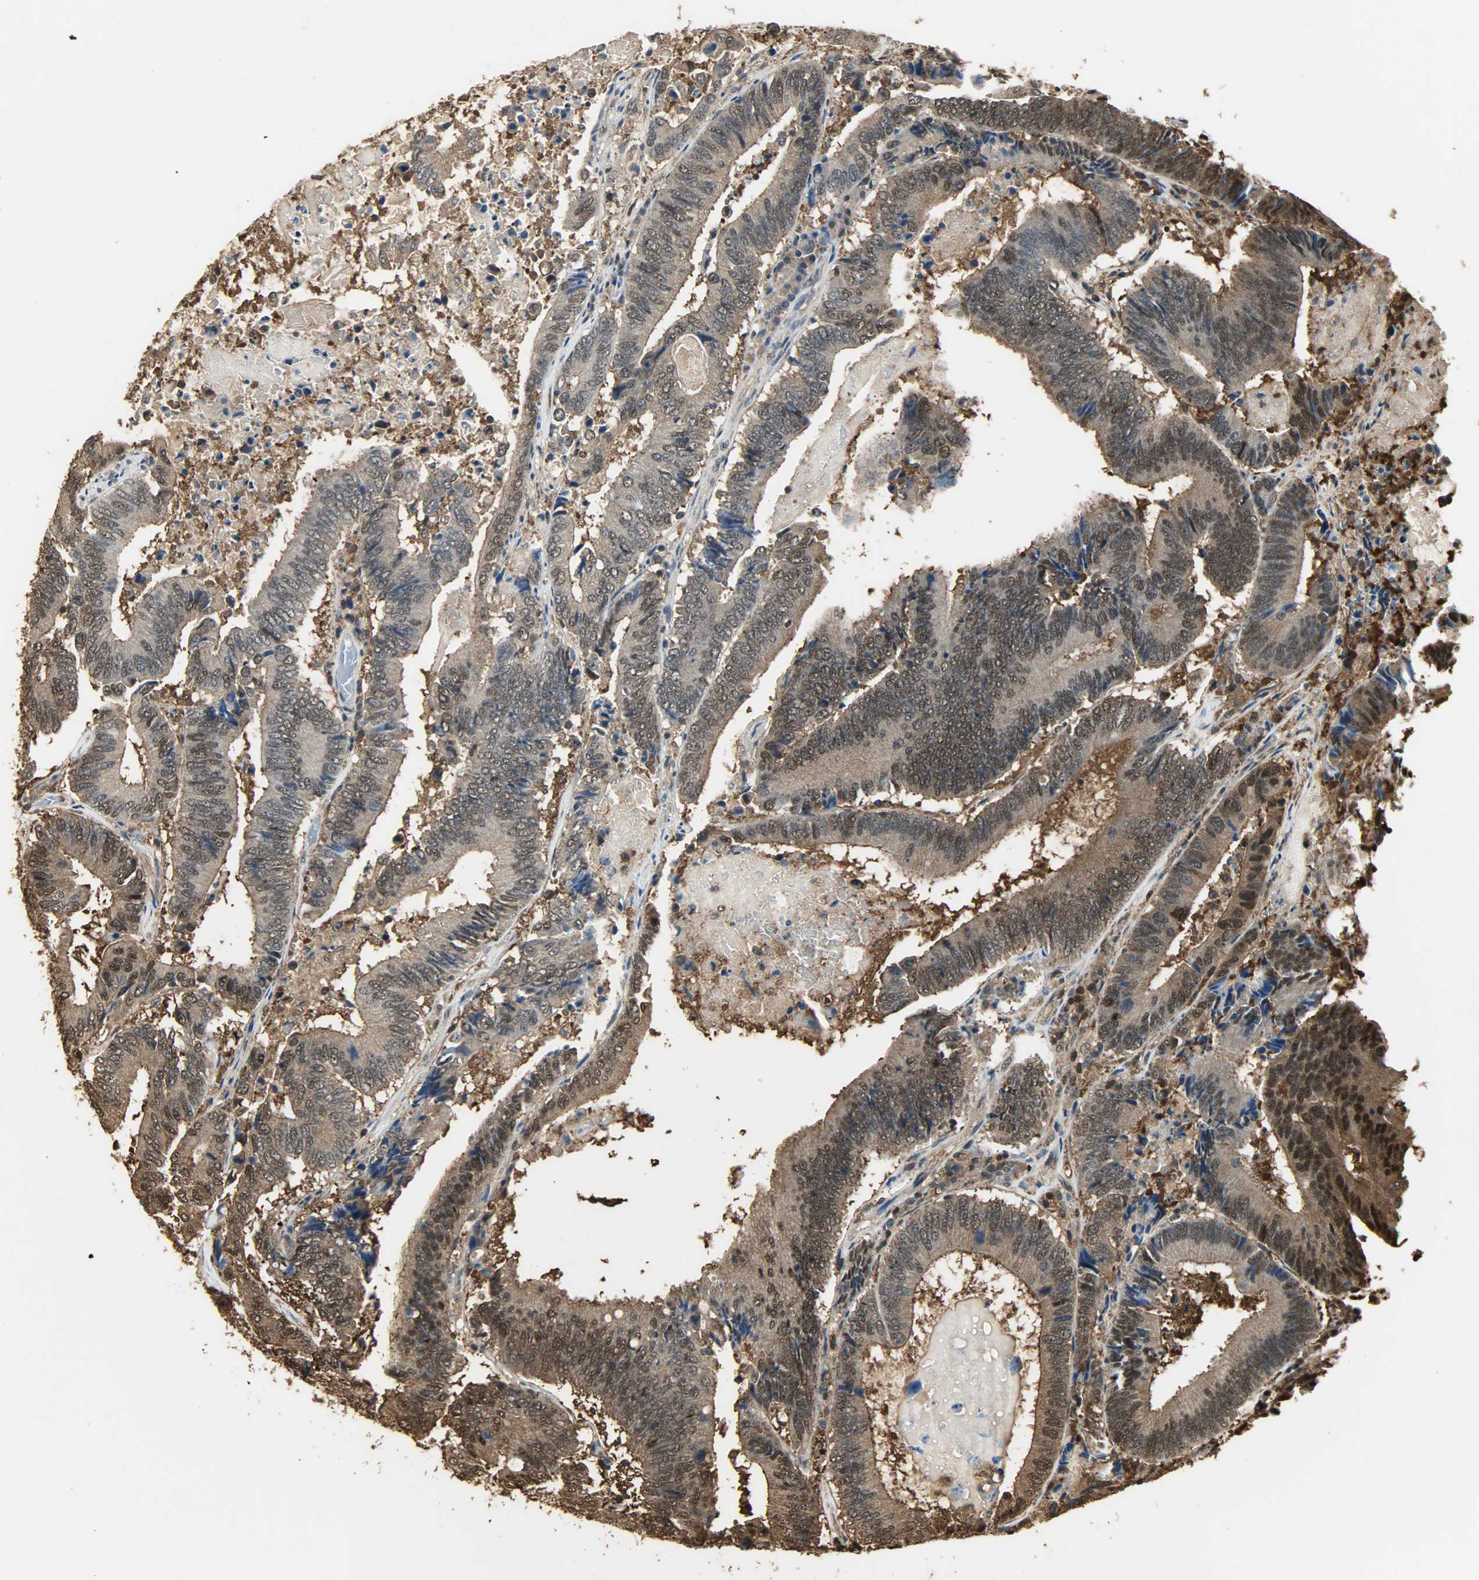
{"staining": {"intensity": "moderate", "quantity": ">75%", "location": "cytoplasmic/membranous,nuclear"}, "tissue": "colorectal cancer", "cell_type": "Tumor cells", "image_type": "cancer", "snomed": [{"axis": "morphology", "description": "Adenocarcinoma, NOS"}, {"axis": "topography", "description": "Colon"}], "caption": "Protein staining of adenocarcinoma (colorectal) tissue reveals moderate cytoplasmic/membranous and nuclear staining in approximately >75% of tumor cells. The protein is shown in brown color, while the nuclei are stained blue.", "gene": "YWHAZ", "patient": {"sex": "female", "age": 78}}